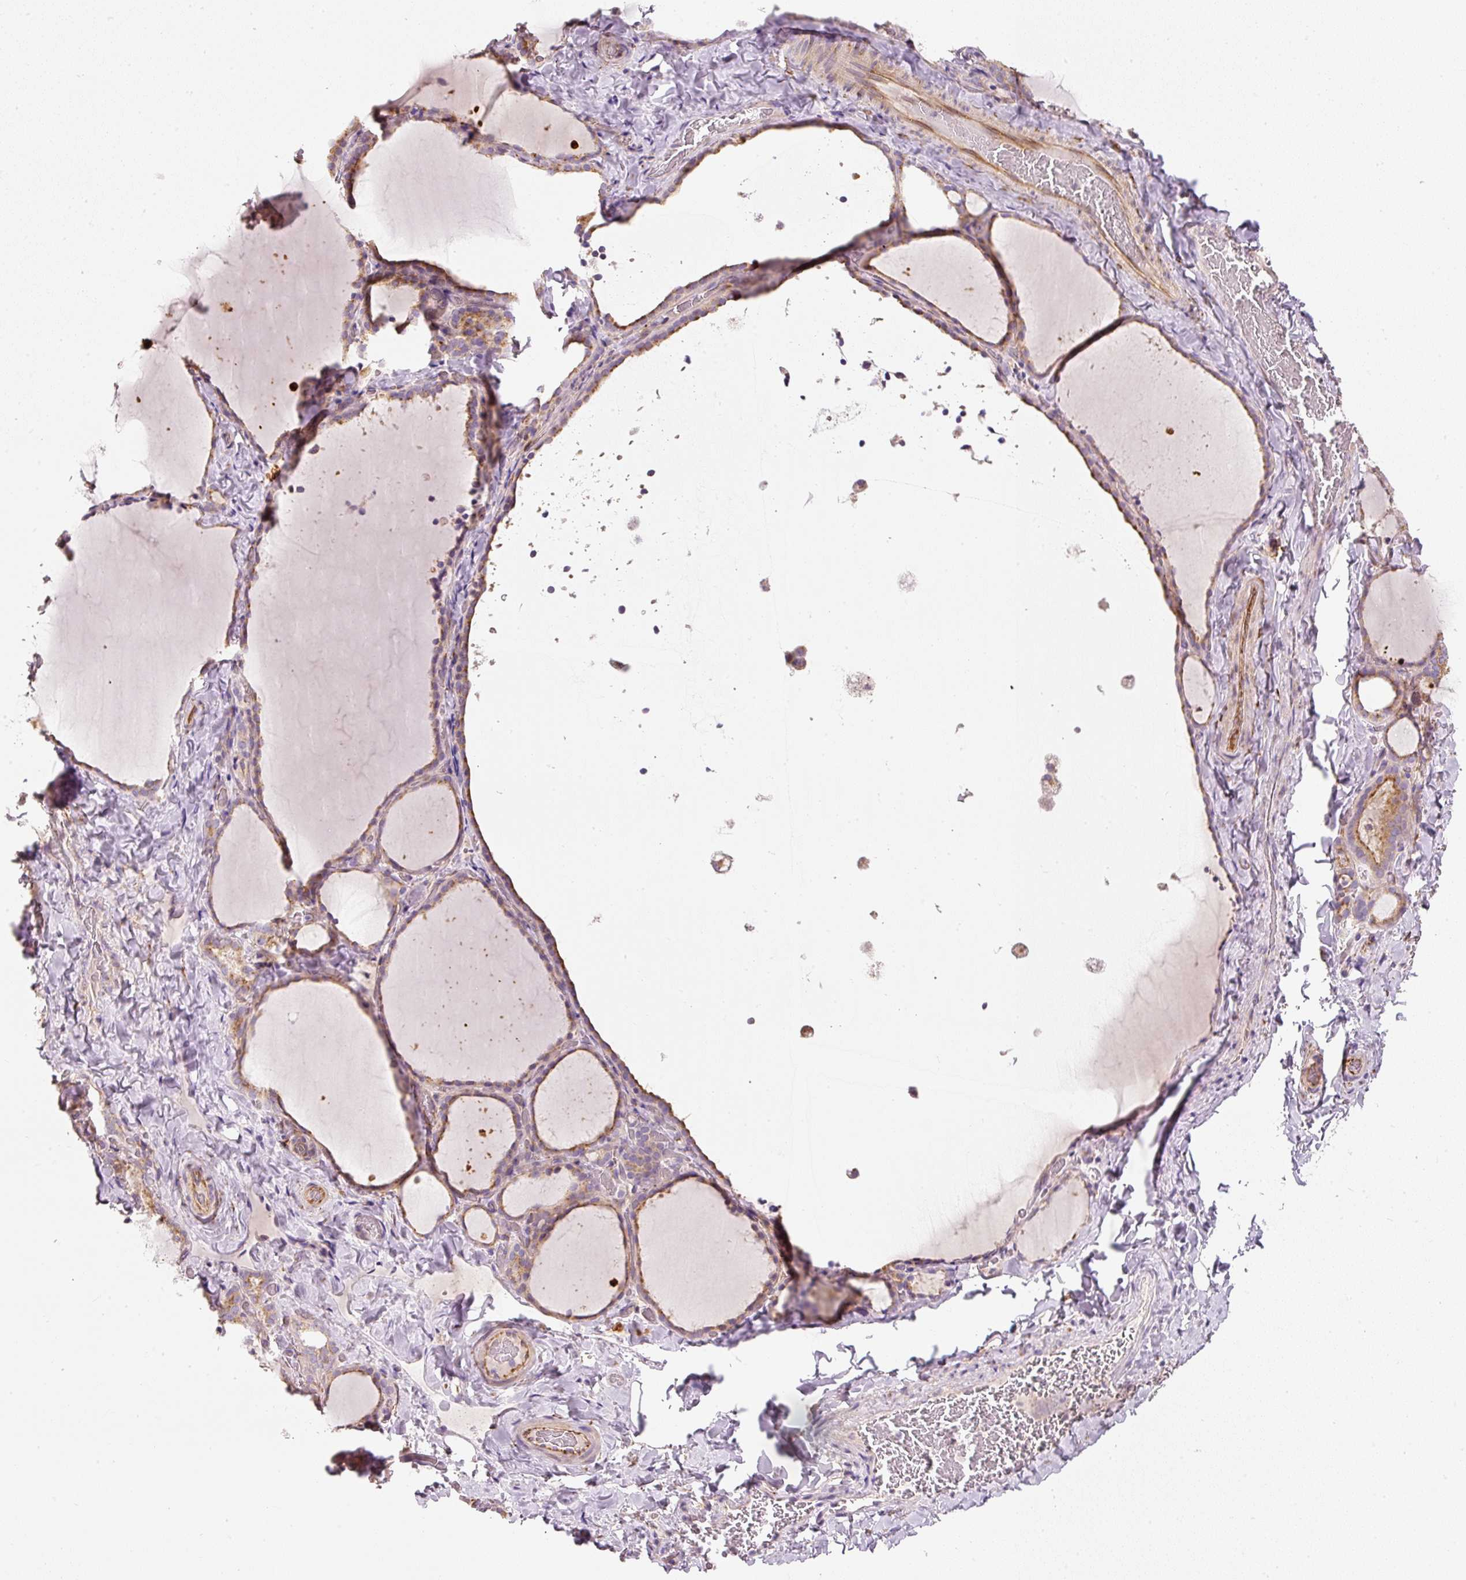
{"staining": {"intensity": "moderate", "quantity": "25%-75%", "location": "cytoplasmic/membranous"}, "tissue": "thyroid gland", "cell_type": "Glandular cells", "image_type": "normal", "snomed": [{"axis": "morphology", "description": "Normal tissue, NOS"}, {"axis": "topography", "description": "Thyroid gland"}], "caption": "Protein staining displays moderate cytoplasmic/membranous positivity in approximately 25%-75% of glandular cells in benign thyroid gland.", "gene": "RNF167", "patient": {"sex": "female", "age": 22}}